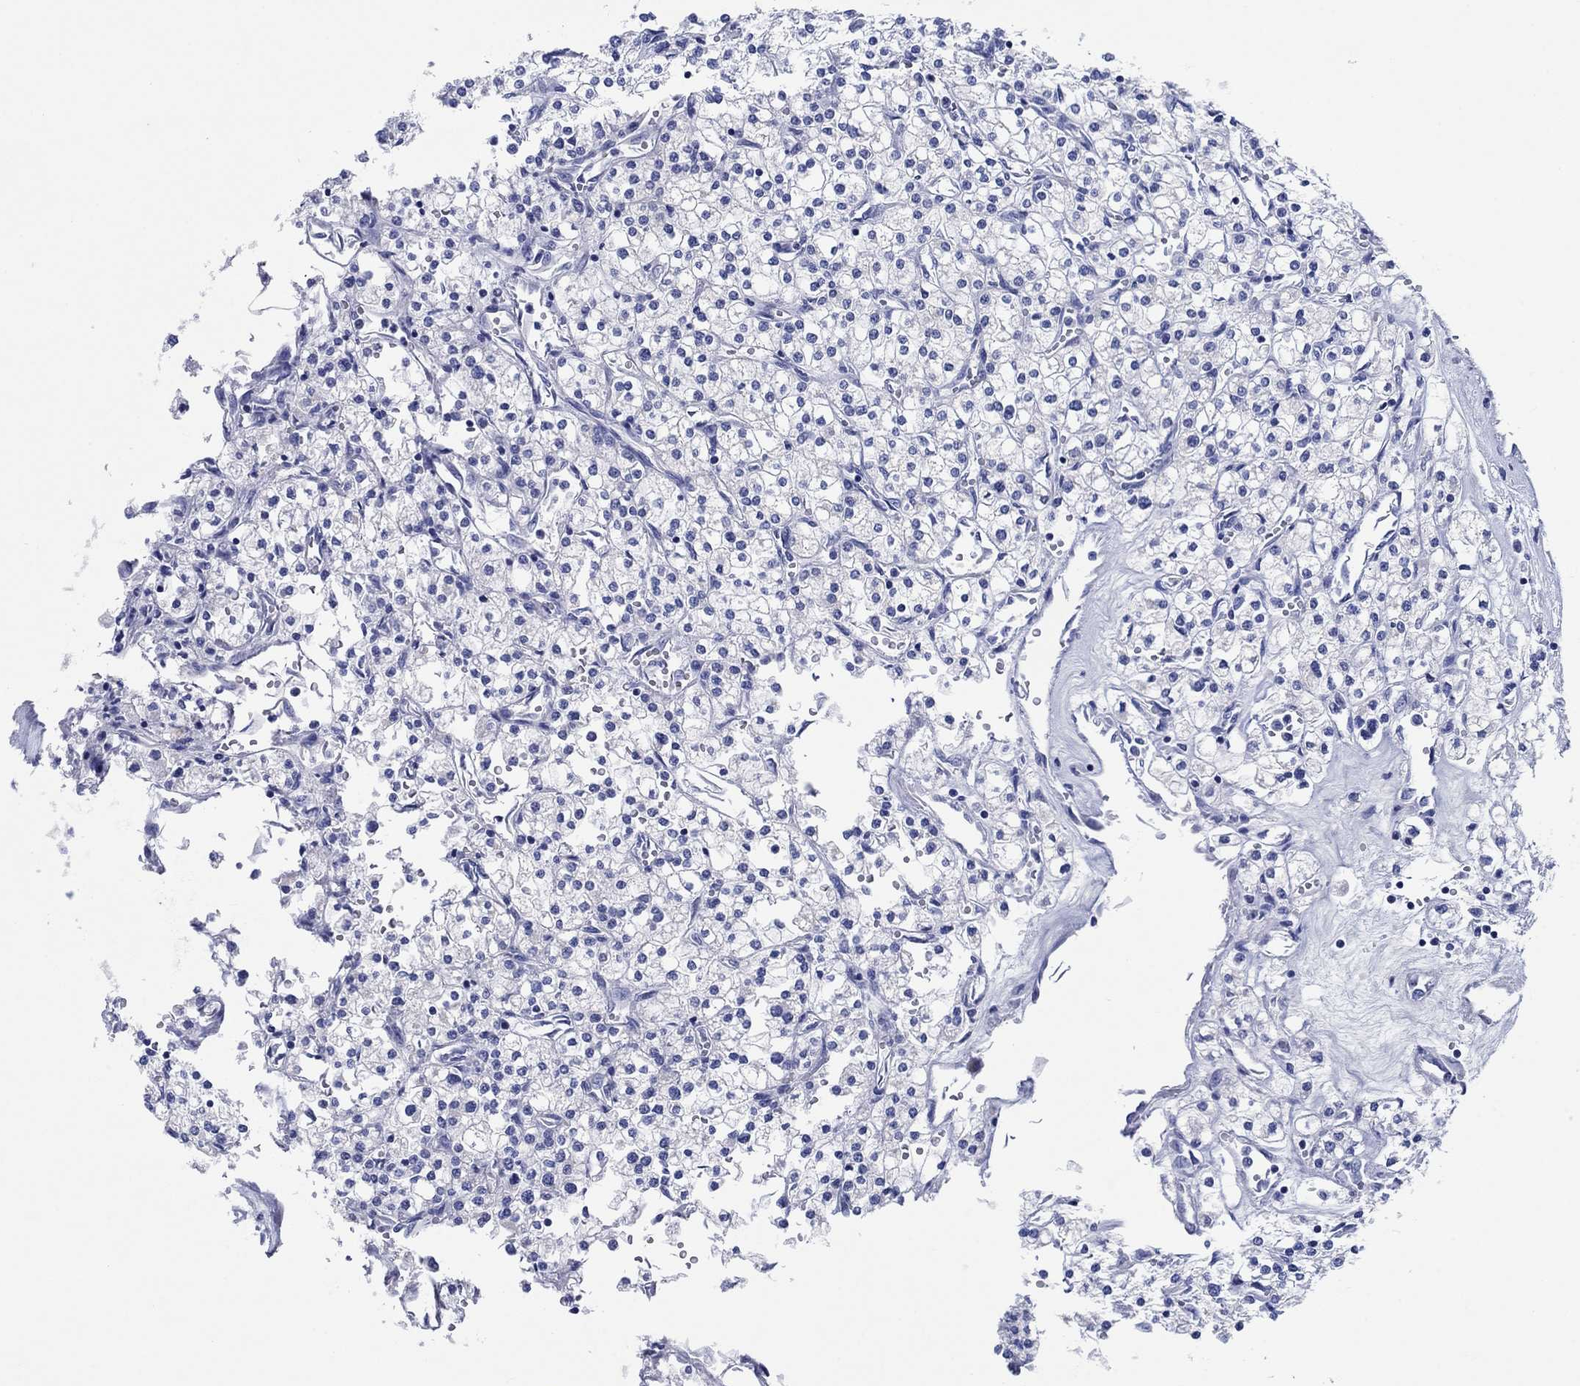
{"staining": {"intensity": "negative", "quantity": "none", "location": "none"}, "tissue": "renal cancer", "cell_type": "Tumor cells", "image_type": "cancer", "snomed": [{"axis": "morphology", "description": "Adenocarcinoma, NOS"}, {"axis": "topography", "description": "Kidney"}], "caption": "Tumor cells show no significant protein positivity in renal adenocarcinoma.", "gene": "HCRT", "patient": {"sex": "male", "age": 80}}